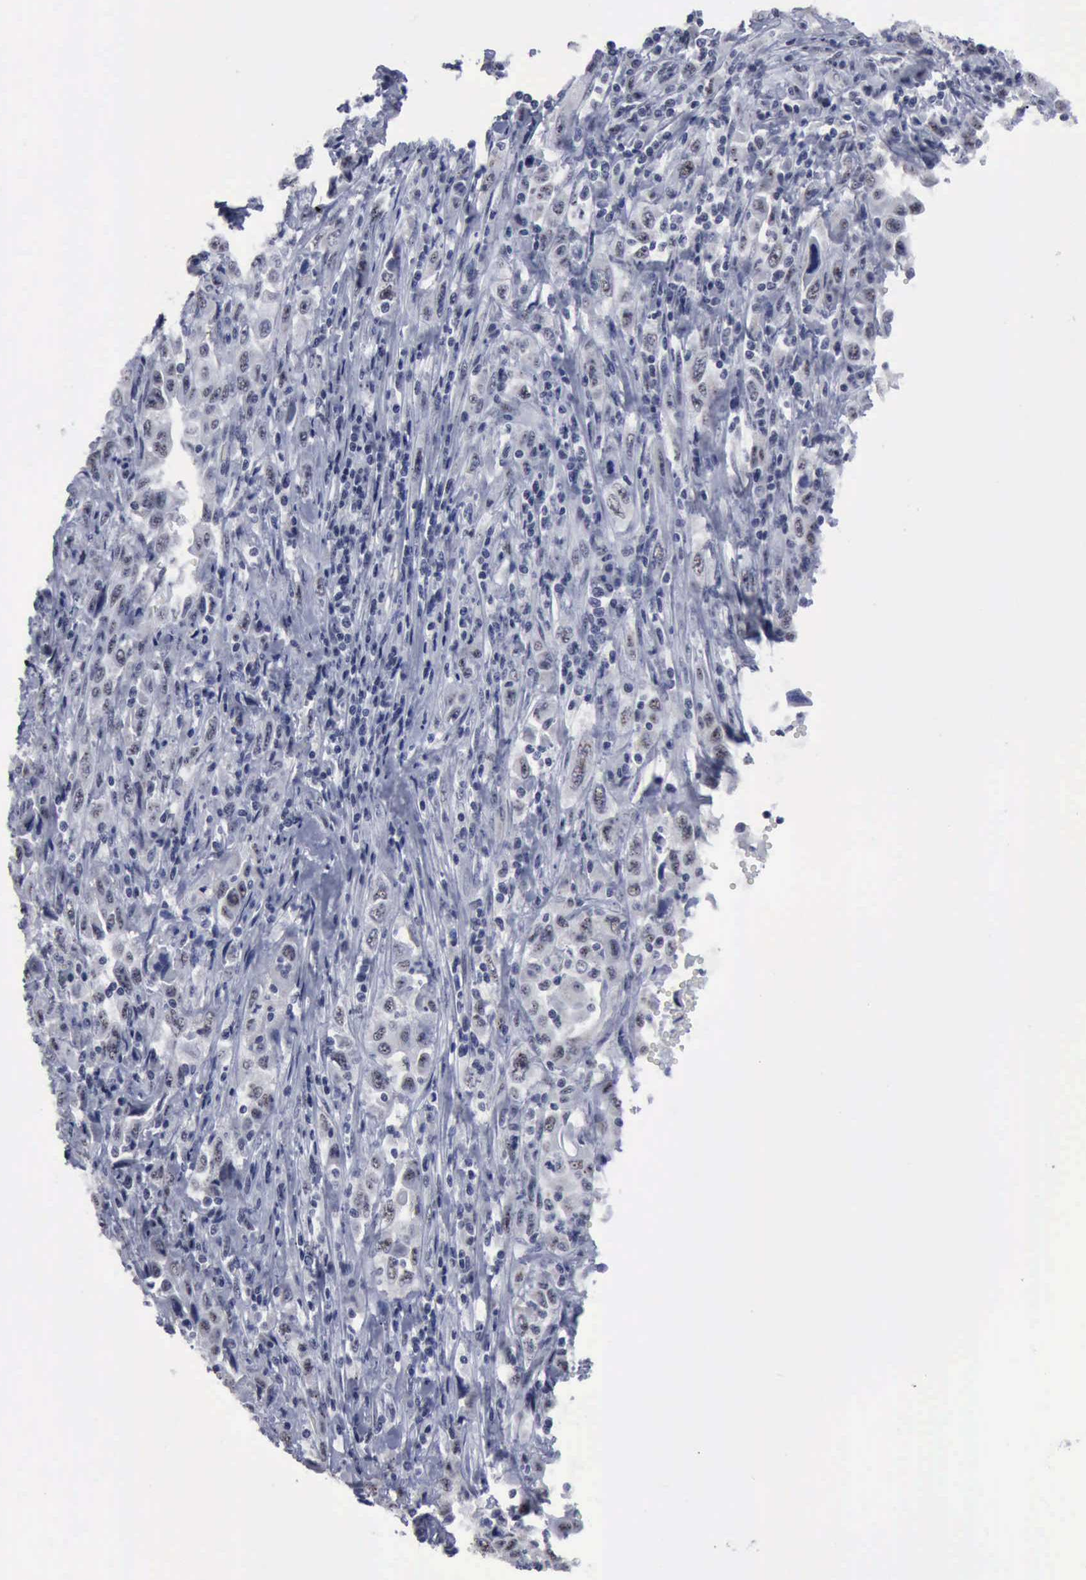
{"staining": {"intensity": "negative", "quantity": "none", "location": "none"}, "tissue": "pancreatic cancer", "cell_type": "Tumor cells", "image_type": "cancer", "snomed": [{"axis": "morphology", "description": "Adenocarcinoma, NOS"}, {"axis": "topography", "description": "Pancreas"}], "caption": "Immunohistochemistry (IHC) micrograph of adenocarcinoma (pancreatic) stained for a protein (brown), which displays no staining in tumor cells.", "gene": "BRD1", "patient": {"sex": "male", "age": 70}}